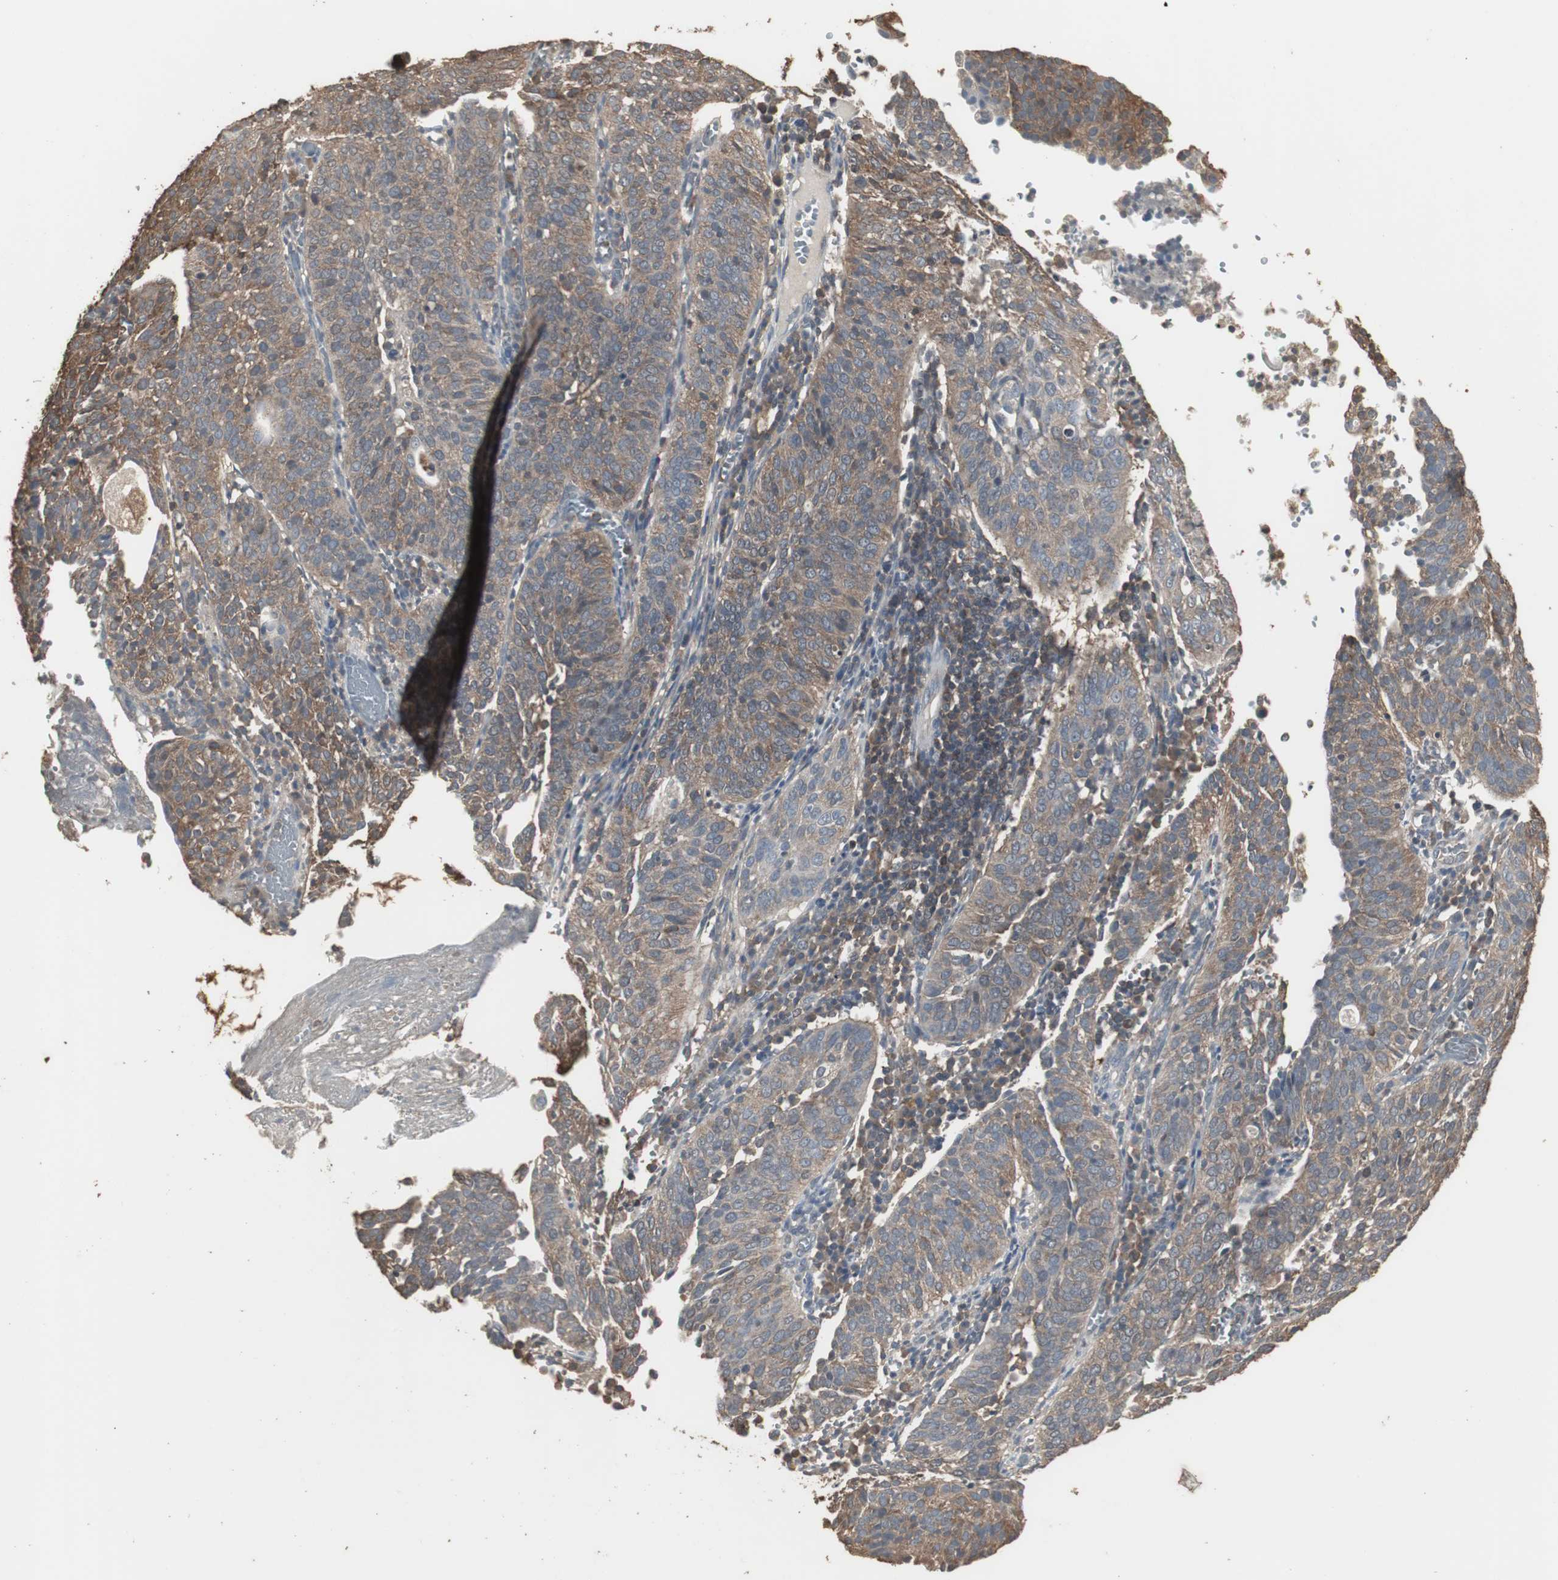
{"staining": {"intensity": "moderate", "quantity": ">75%", "location": "cytoplasmic/membranous"}, "tissue": "cervical cancer", "cell_type": "Tumor cells", "image_type": "cancer", "snomed": [{"axis": "morphology", "description": "Squamous cell carcinoma, NOS"}, {"axis": "topography", "description": "Cervix"}], "caption": "Immunohistochemistry (IHC) (DAB (3,3'-diaminobenzidine)) staining of human cervical squamous cell carcinoma displays moderate cytoplasmic/membranous protein positivity in approximately >75% of tumor cells.", "gene": "HPRT1", "patient": {"sex": "female", "age": 39}}